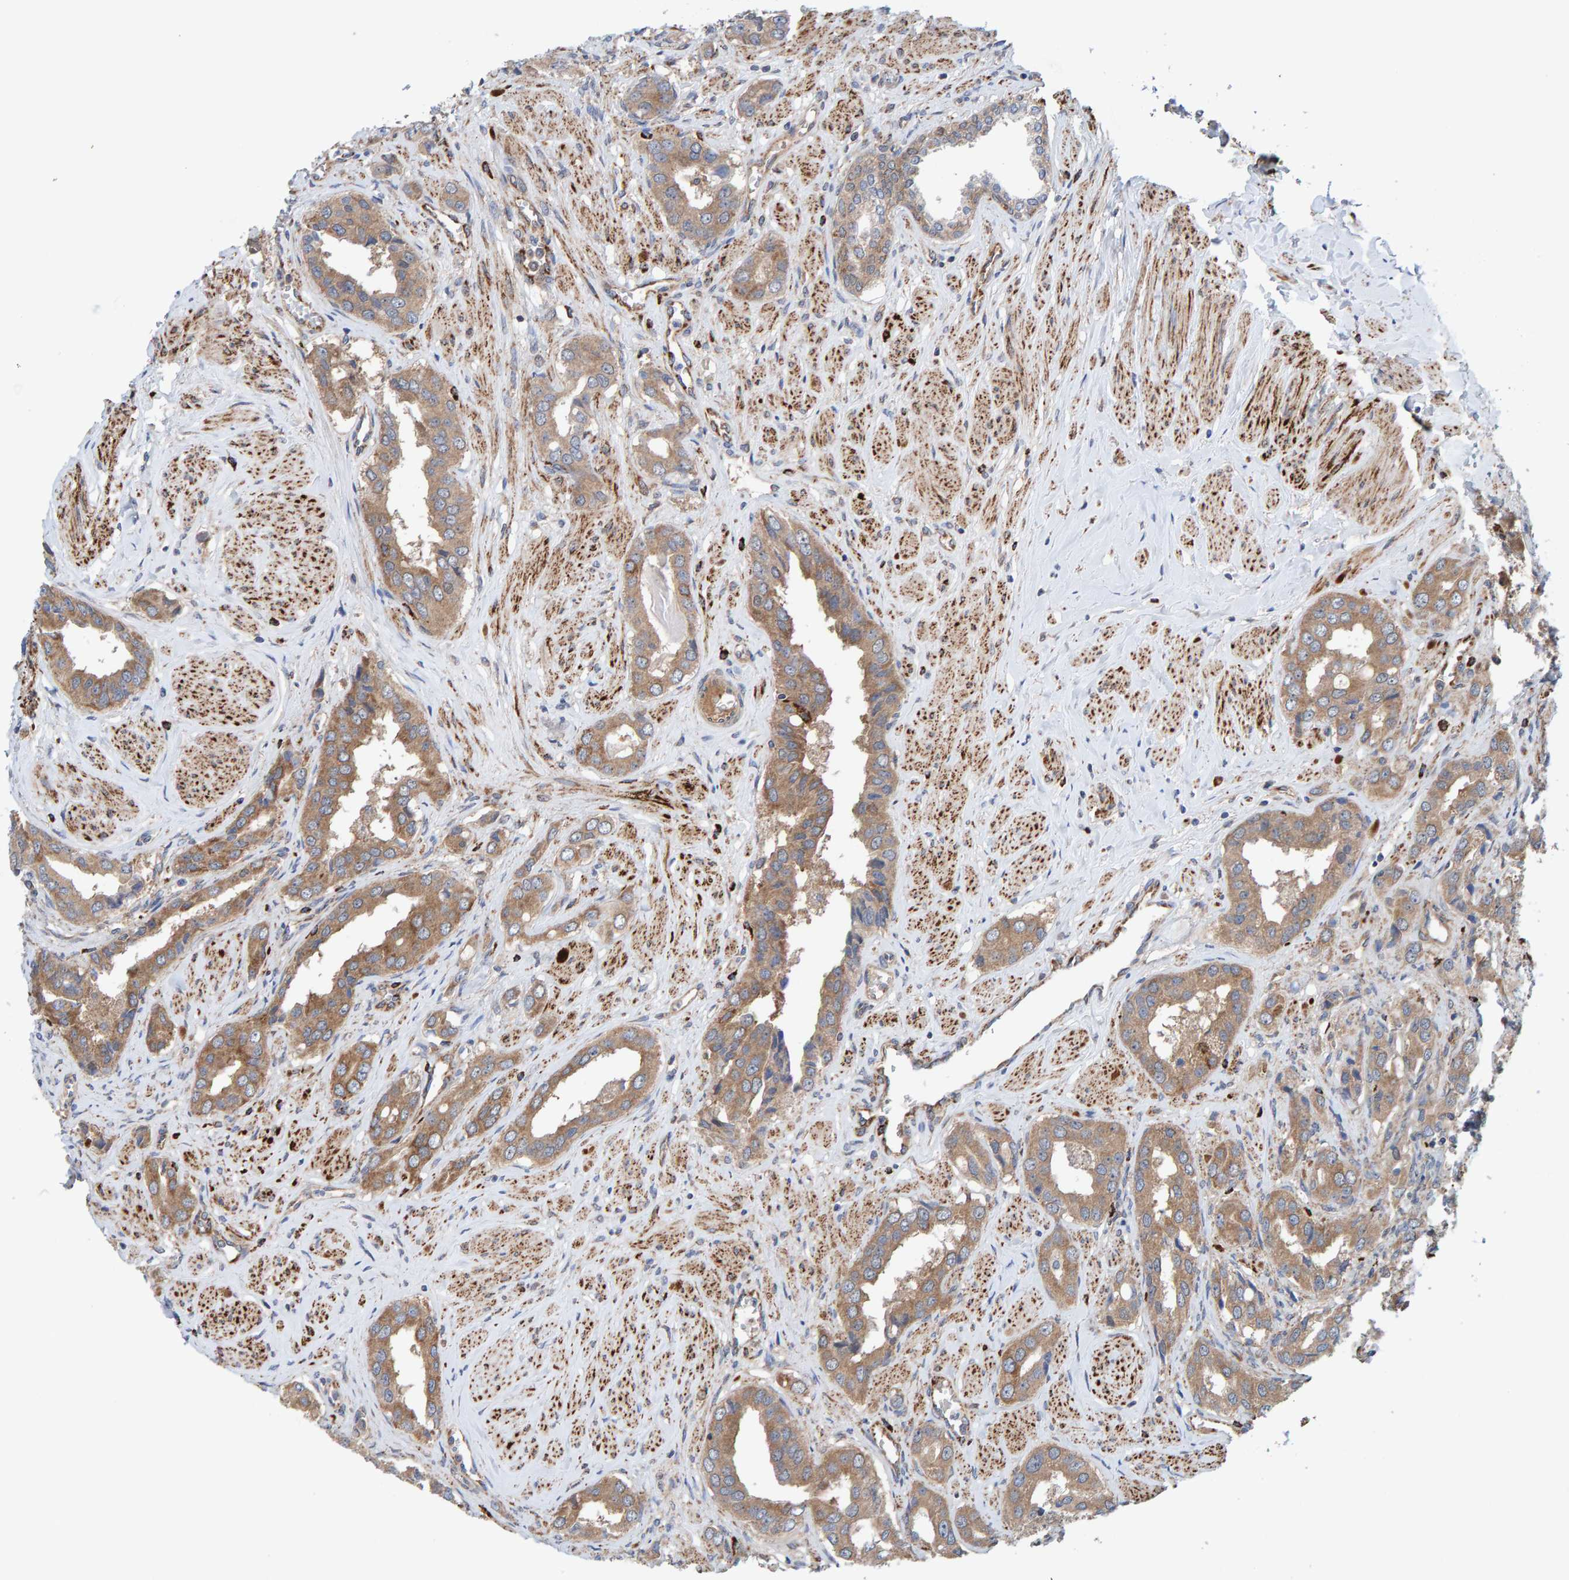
{"staining": {"intensity": "moderate", "quantity": ">75%", "location": "cytoplasmic/membranous"}, "tissue": "prostate cancer", "cell_type": "Tumor cells", "image_type": "cancer", "snomed": [{"axis": "morphology", "description": "Adenocarcinoma, High grade"}, {"axis": "topography", "description": "Prostate"}], "caption": "Tumor cells exhibit medium levels of moderate cytoplasmic/membranous expression in approximately >75% of cells in high-grade adenocarcinoma (prostate).", "gene": "LRSAM1", "patient": {"sex": "male", "age": 52}}